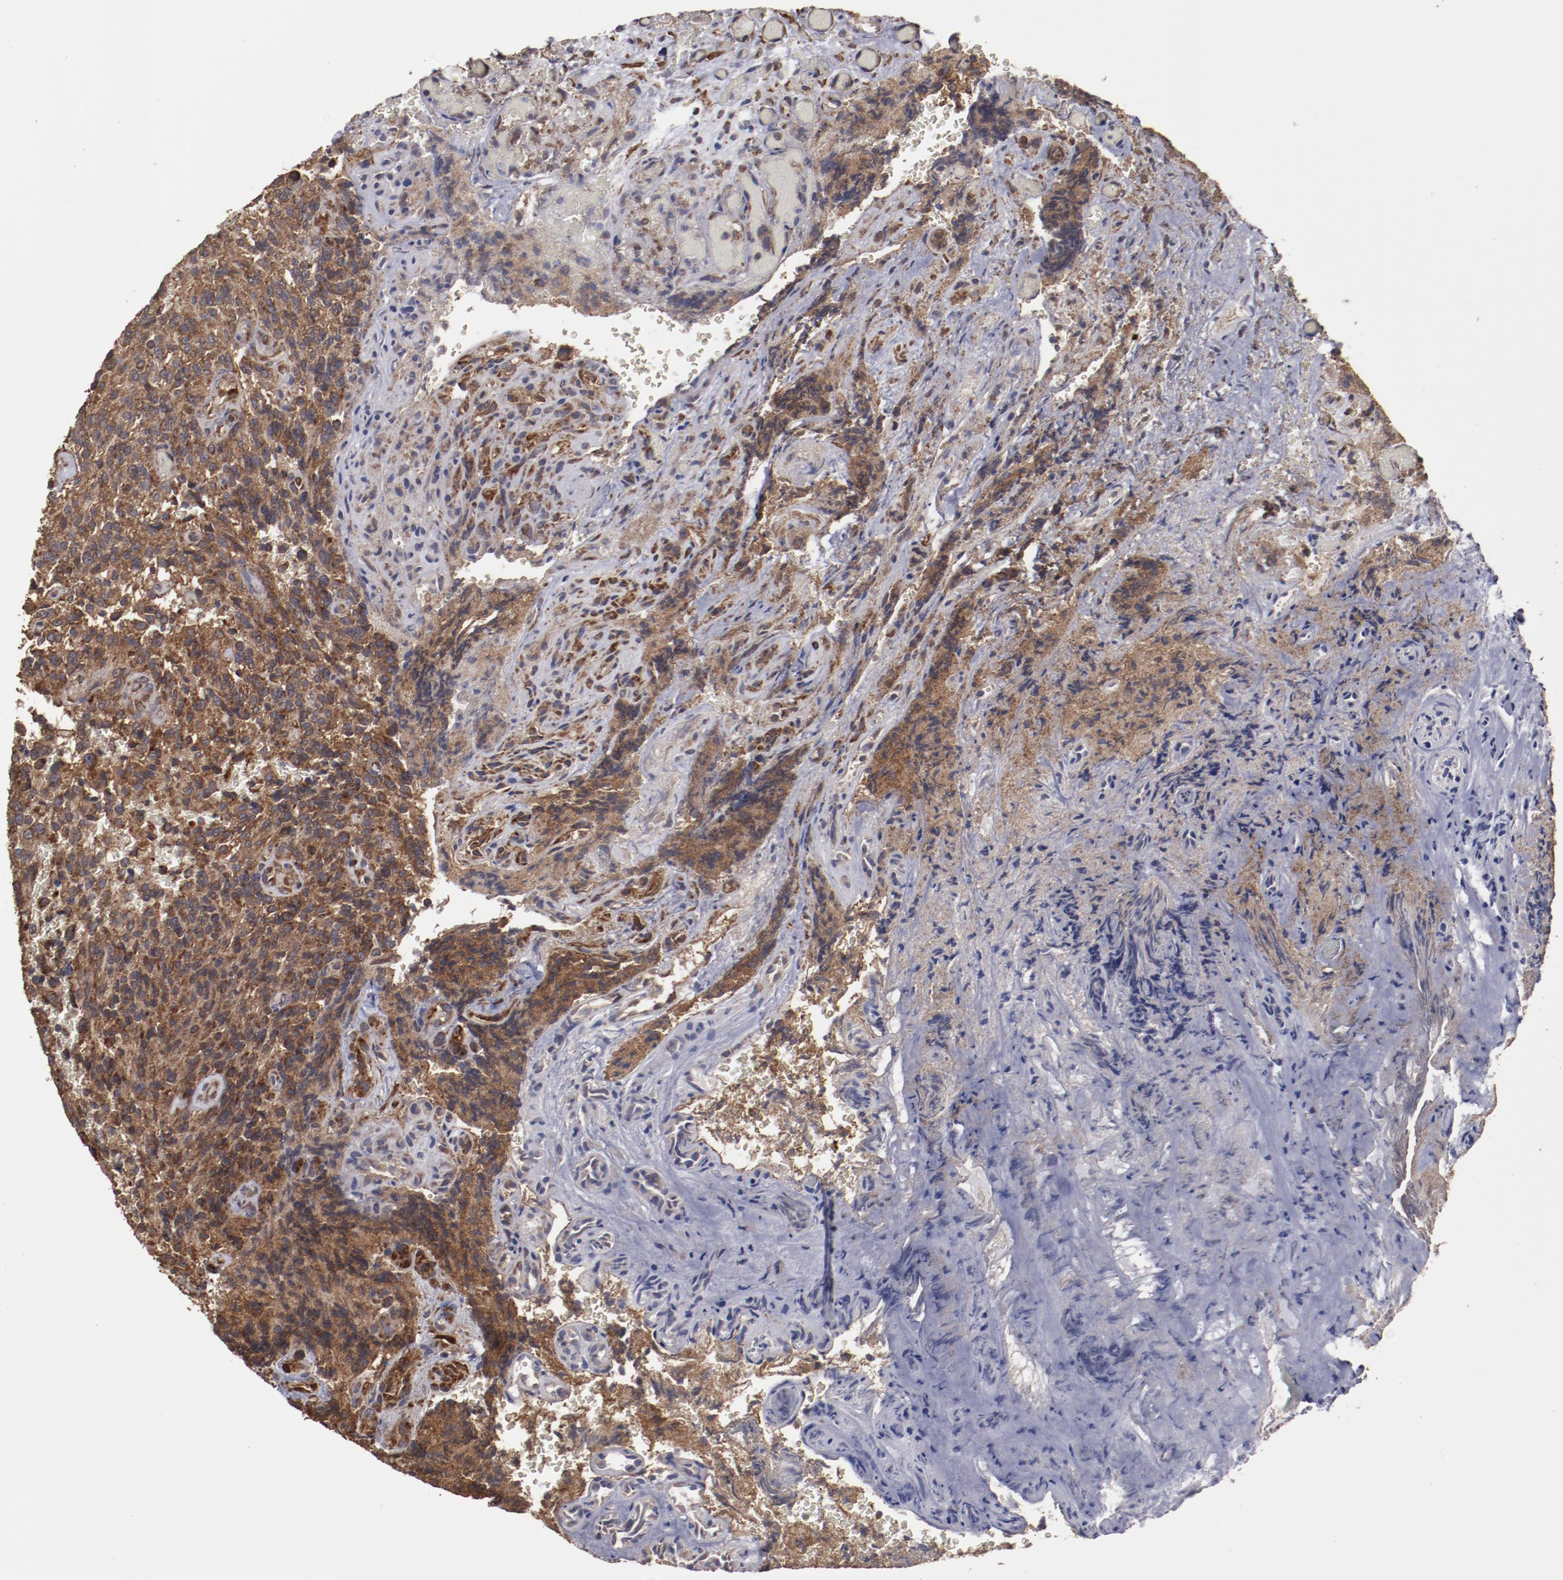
{"staining": {"intensity": "strong", "quantity": ">75%", "location": "cytoplasmic/membranous"}, "tissue": "glioma", "cell_type": "Tumor cells", "image_type": "cancer", "snomed": [{"axis": "morphology", "description": "Normal tissue, NOS"}, {"axis": "morphology", "description": "Glioma, malignant, High grade"}, {"axis": "topography", "description": "Cerebral cortex"}], "caption": "Immunohistochemistry (IHC) staining of glioma, which exhibits high levels of strong cytoplasmic/membranous positivity in approximately >75% of tumor cells indicating strong cytoplasmic/membranous protein expression. The staining was performed using DAB (3,3'-diaminobenzidine) (brown) for protein detection and nuclei were counterstained in hematoxylin (blue).", "gene": "RPS4Y1", "patient": {"sex": "male", "age": 56}}